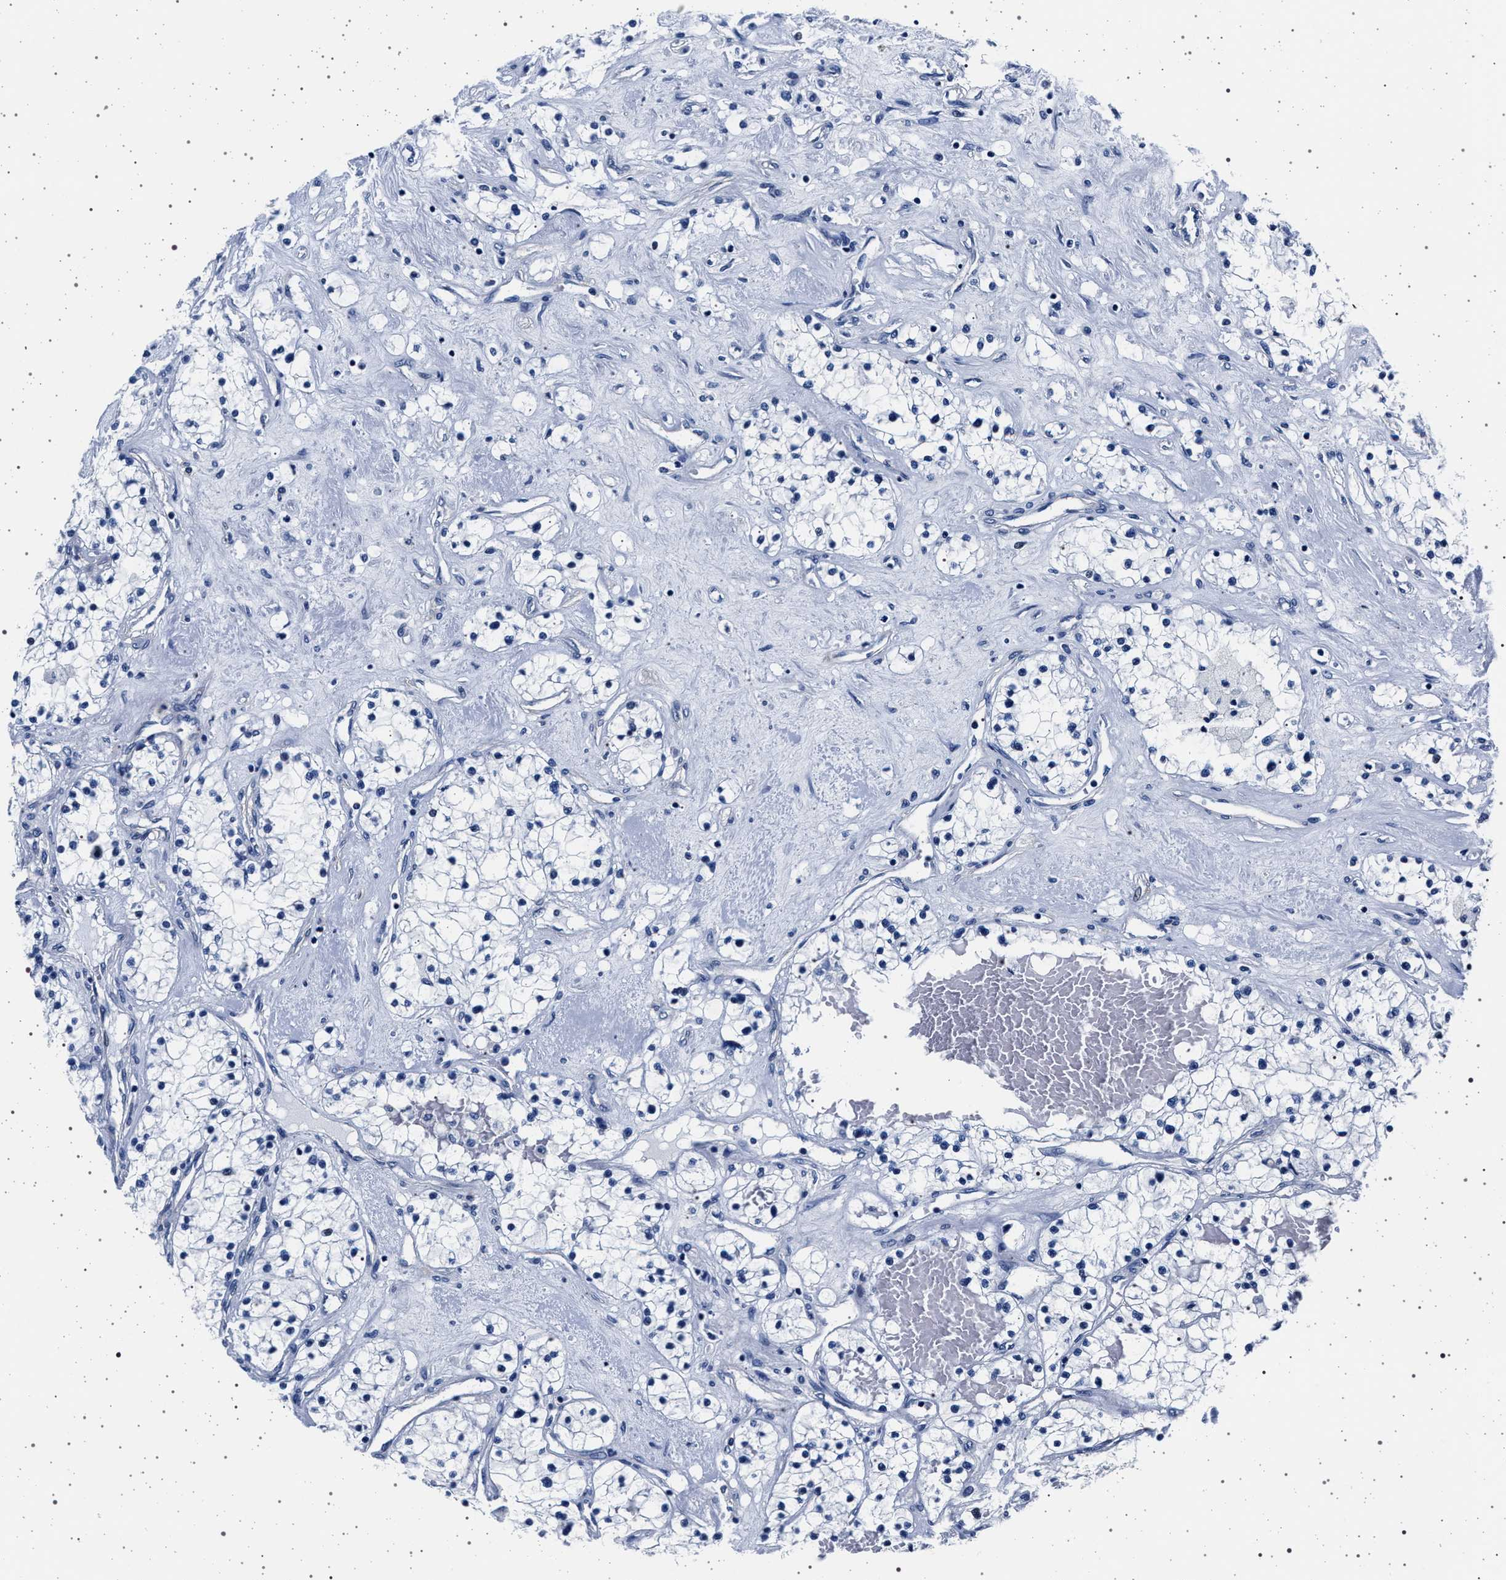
{"staining": {"intensity": "negative", "quantity": "none", "location": "none"}, "tissue": "renal cancer", "cell_type": "Tumor cells", "image_type": "cancer", "snomed": [{"axis": "morphology", "description": "Adenocarcinoma, NOS"}, {"axis": "topography", "description": "Kidney"}], "caption": "This image is of adenocarcinoma (renal) stained with immunohistochemistry (IHC) to label a protein in brown with the nuclei are counter-stained blue. There is no expression in tumor cells.", "gene": "SLC9A1", "patient": {"sex": "male", "age": 68}}